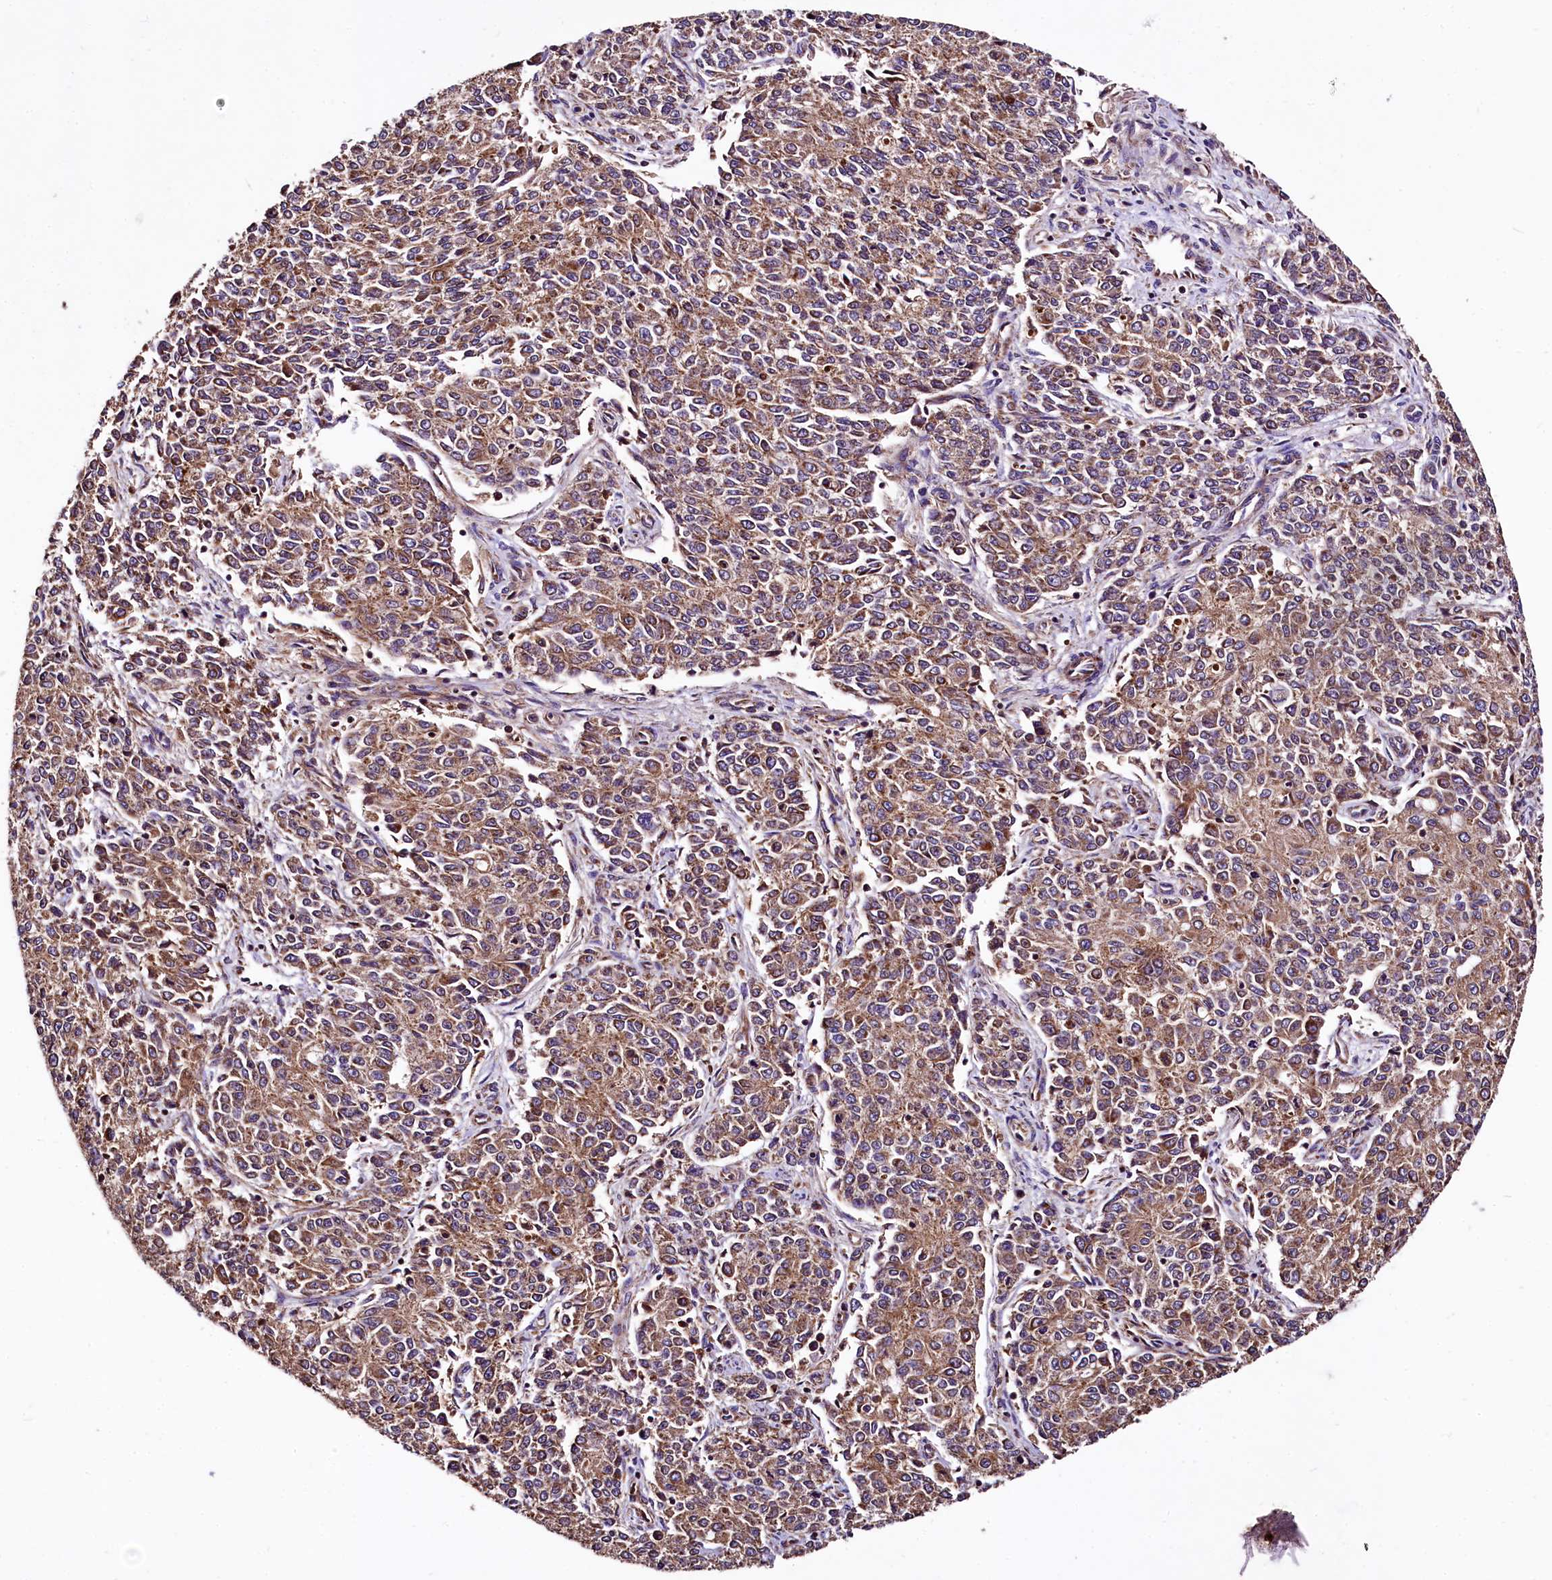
{"staining": {"intensity": "moderate", "quantity": ">75%", "location": "cytoplasmic/membranous"}, "tissue": "endometrial cancer", "cell_type": "Tumor cells", "image_type": "cancer", "snomed": [{"axis": "morphology", "description": "Adenocarcinoma, NOS"}, {"axis": "topography", "description": "Endometrium"}], "caption": "Brown immunohistochemical staining in human adenocarcinoma (endometrial) reveals moderate cytoplasmic/membranous positivity in approximately >75% of tumor cells. The staining is performed using DAB brown chromogen to label protein expression. The nuclei are counter-stained blue using hematoxylin.", "gene": "LRSAM1", "patient": {"sex": "female", "age": 50}}